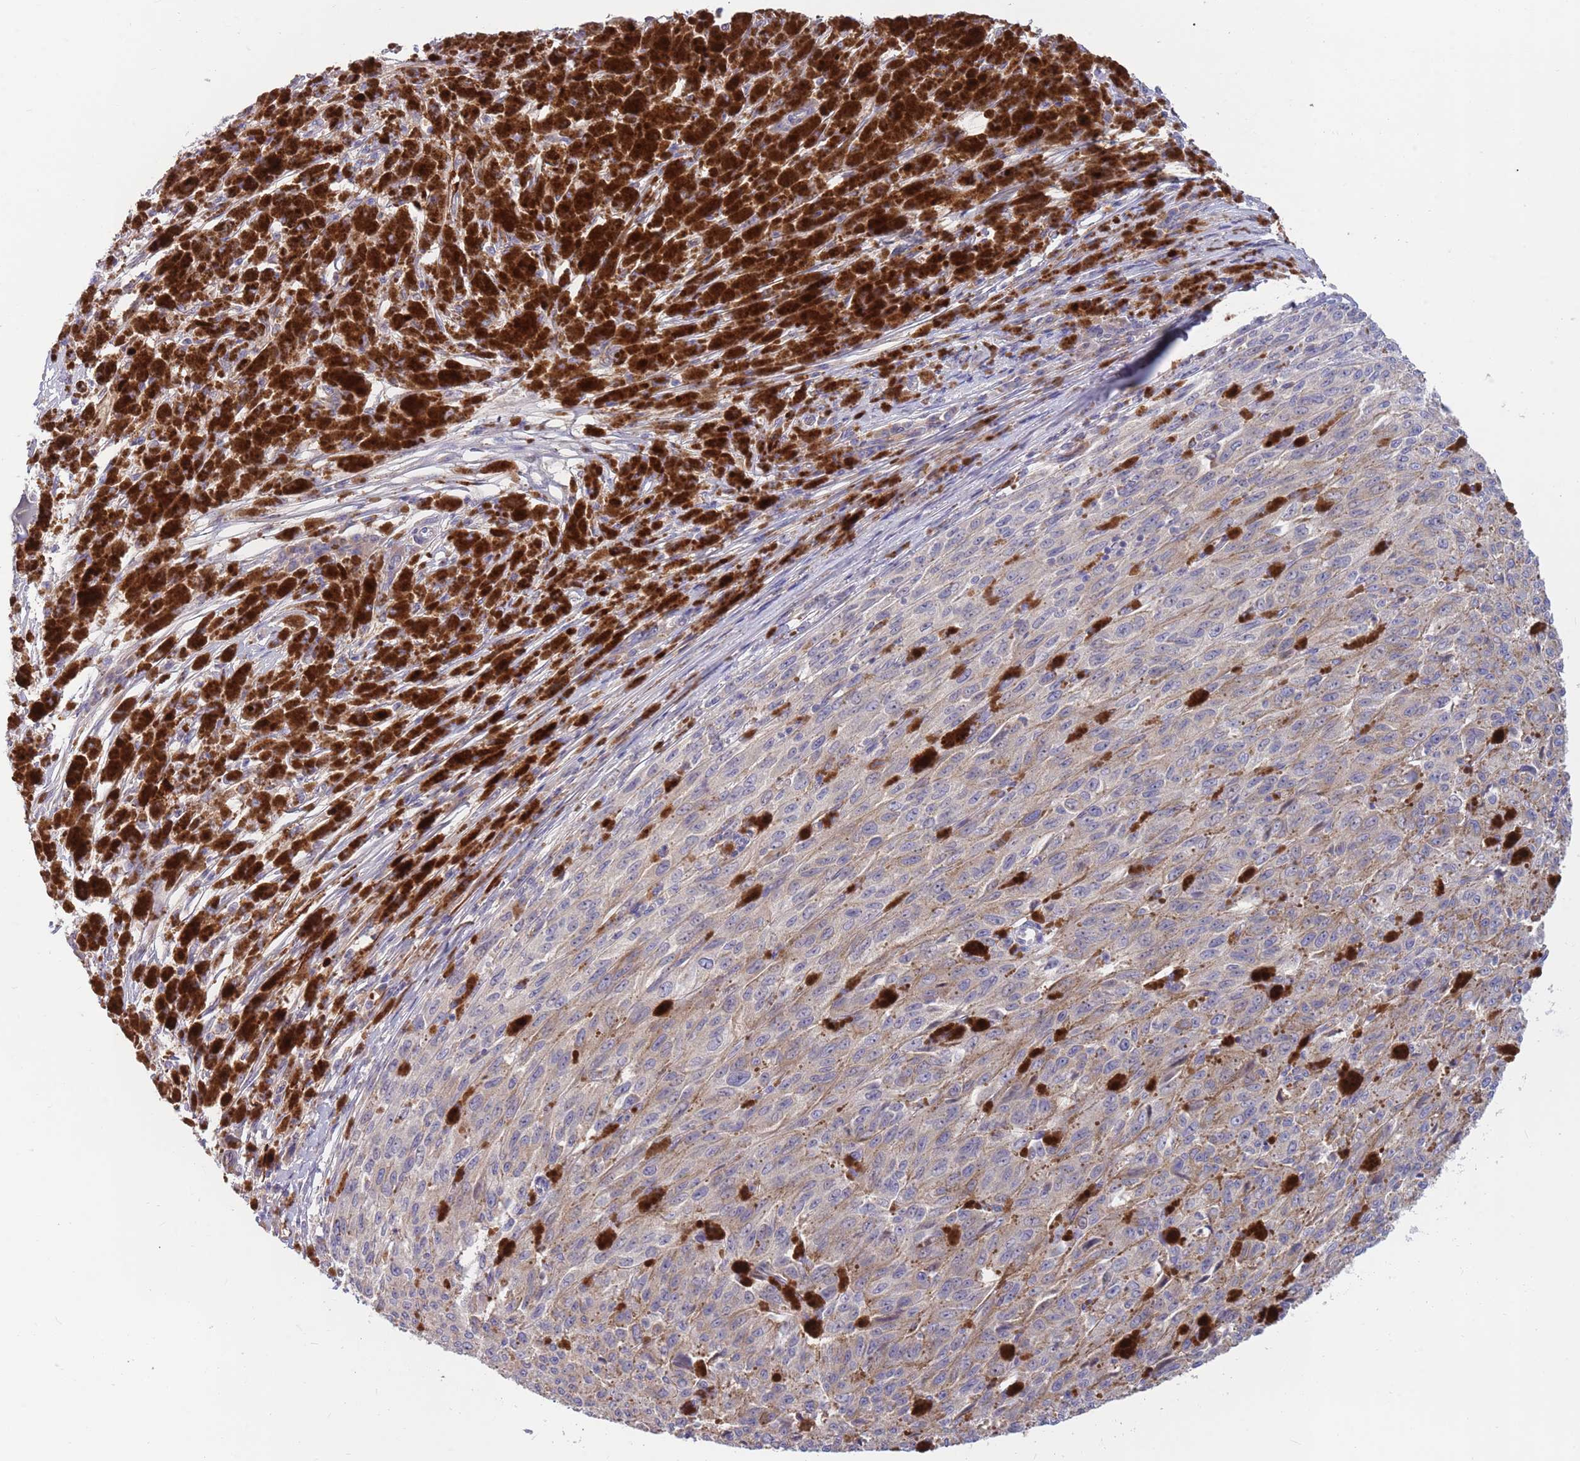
{"staining": {"intensity": "weak", "quantity": "<25%", "location": "cytoplasmic/membranous"}, "tissue": "melanoma", "cell_type": "Tumor cells", "image_type": "cancer", "snomed": [{"axis": "morphology", "description": "Malignant melanoma, NOS"}, {"axis": "topography", "description": "Skin"}], "caption": "An immunohistochemistry (IHC) histopathology image of melanoma is shown. There is no staining in tumor cells of melanoma.", "gene": "BORCS5", "patient": {"sex": "female", "age": 52}}